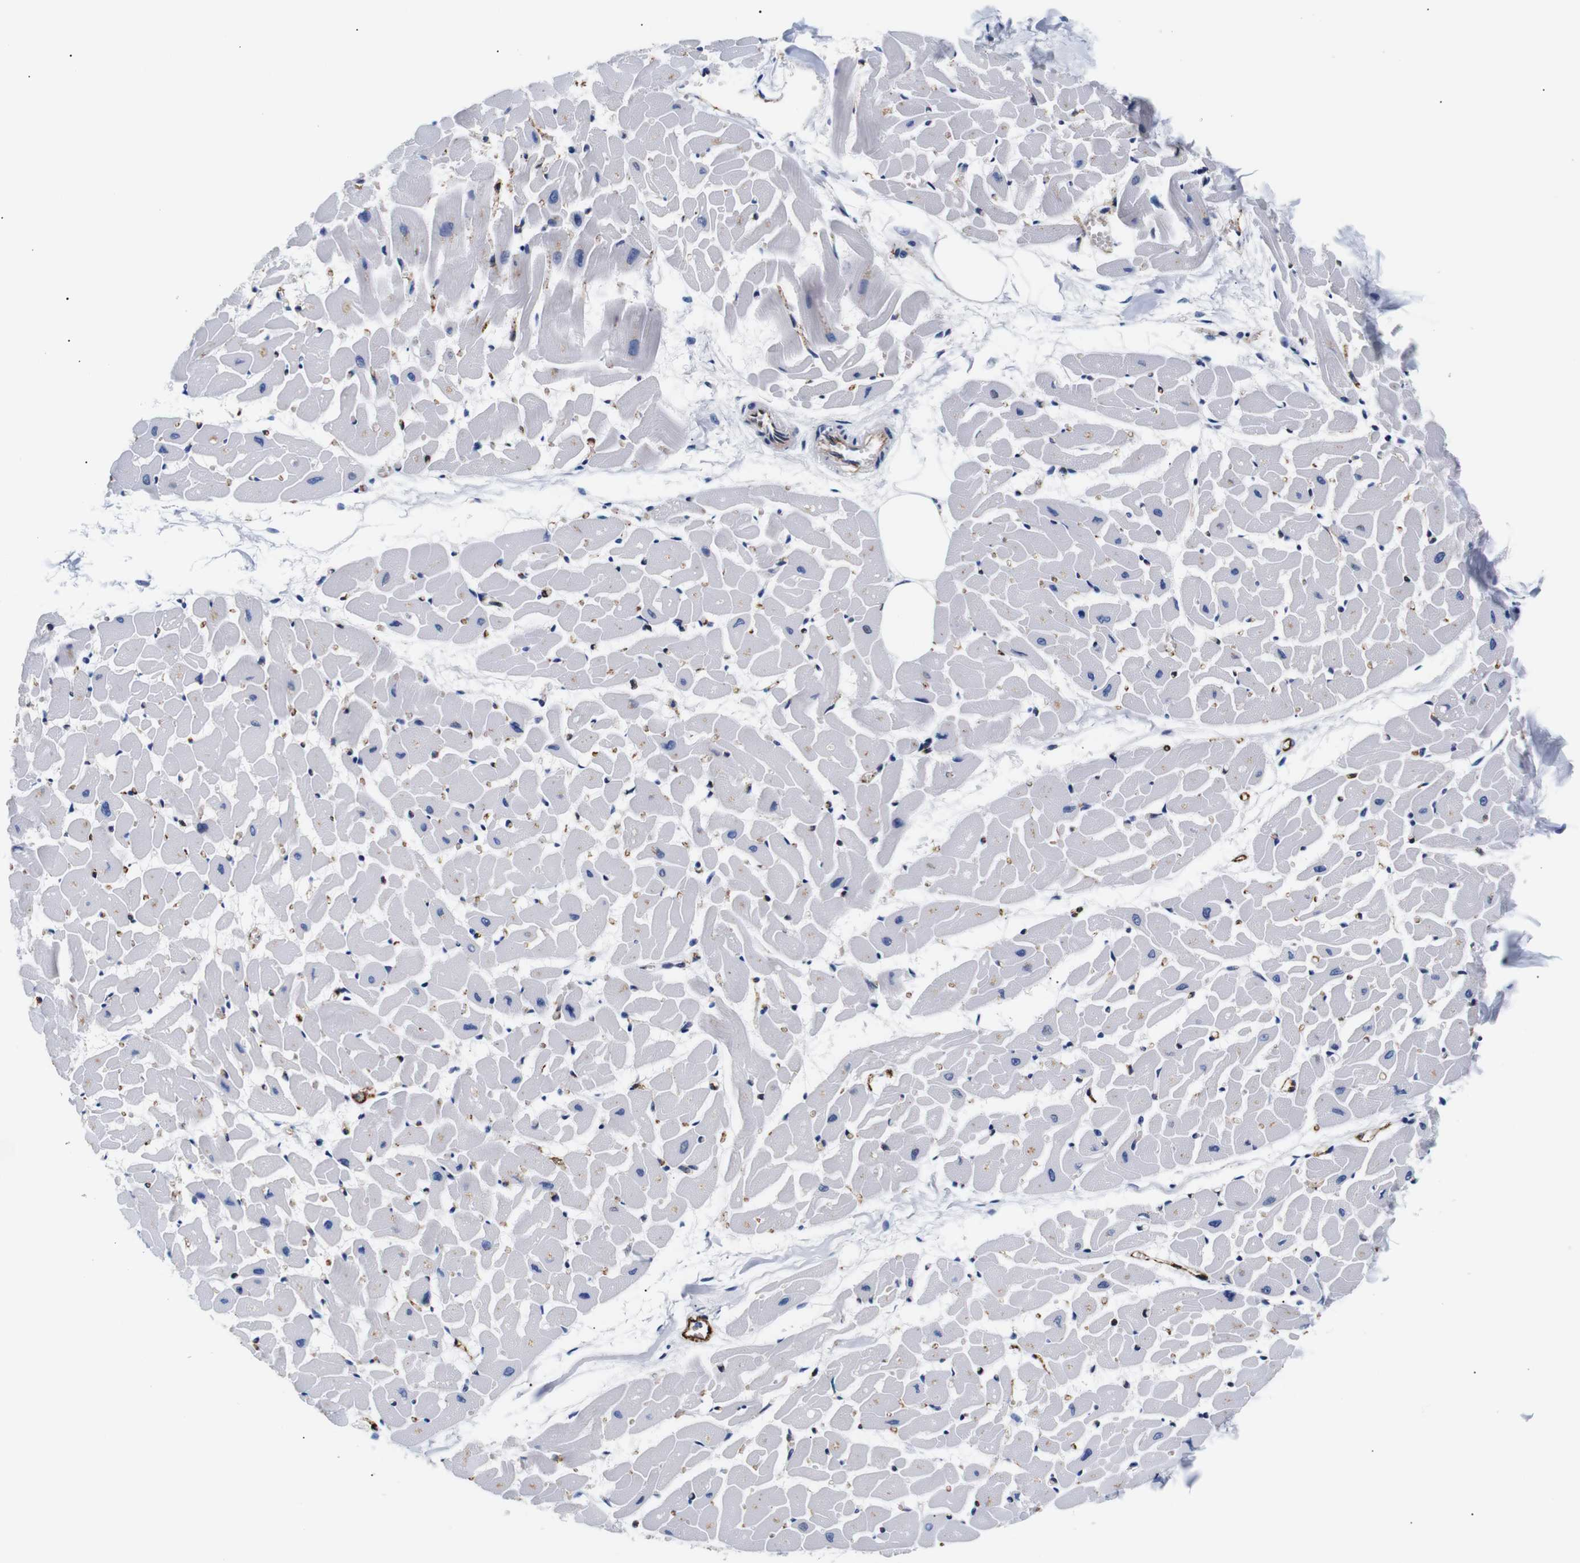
{"staining": {"intensity": "weak", "quantity": "<25%", "location": "cytoplasmic/membranous"}, "tissue": "heart muscle", "cell_type": "Cardiomyocytes", "image_type": "normal", "snomed": [{"axis": "morphology", "description": "Normal tissue, NOS"}, {"axis": "topography", "description": "Heart"}], "caption": "The image shows no staining of cardiomyocytes in normal heart muscle.", "gene": "MUC4", "patient": {"sex": "female", "age": 19}}